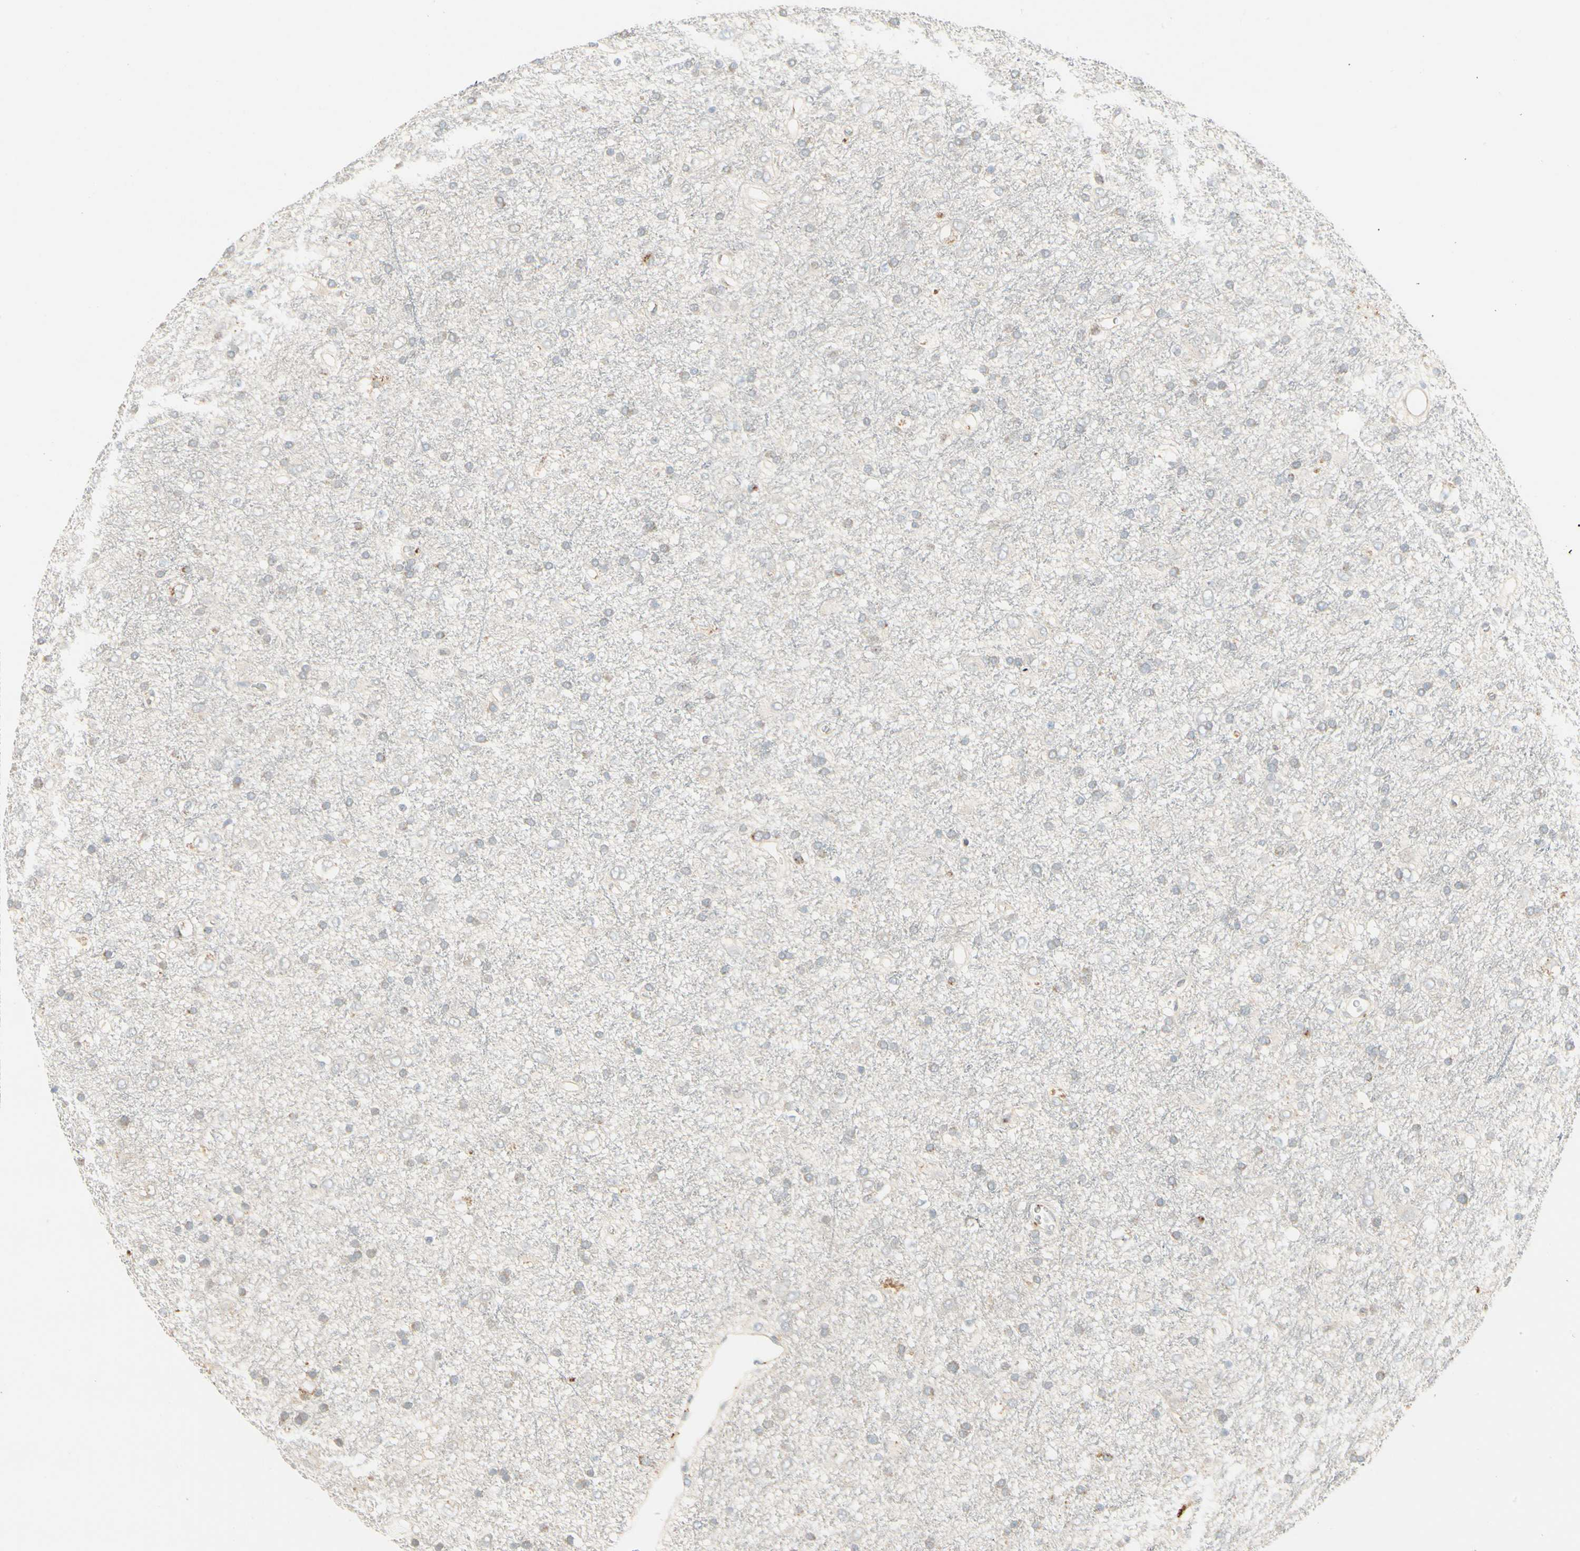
{"staining": {"intensity": "weak", "quantity": "<25%", "location": "cytoplasmic/membranous"}, "tissue": "glioma", "cell_type": "Tumor cells", "image_type": "cancer", "snomed": [{"axis": "morphology", "description": "Glioma, malignant, Low grade"}, {"axis": "topography", "description": "Brain"}], "caption": "Tumor cells show no significant staining in malignant glioma (low-grade).", "gene": "MANSC1", "patient": {"sex": "male", "age": 77}}